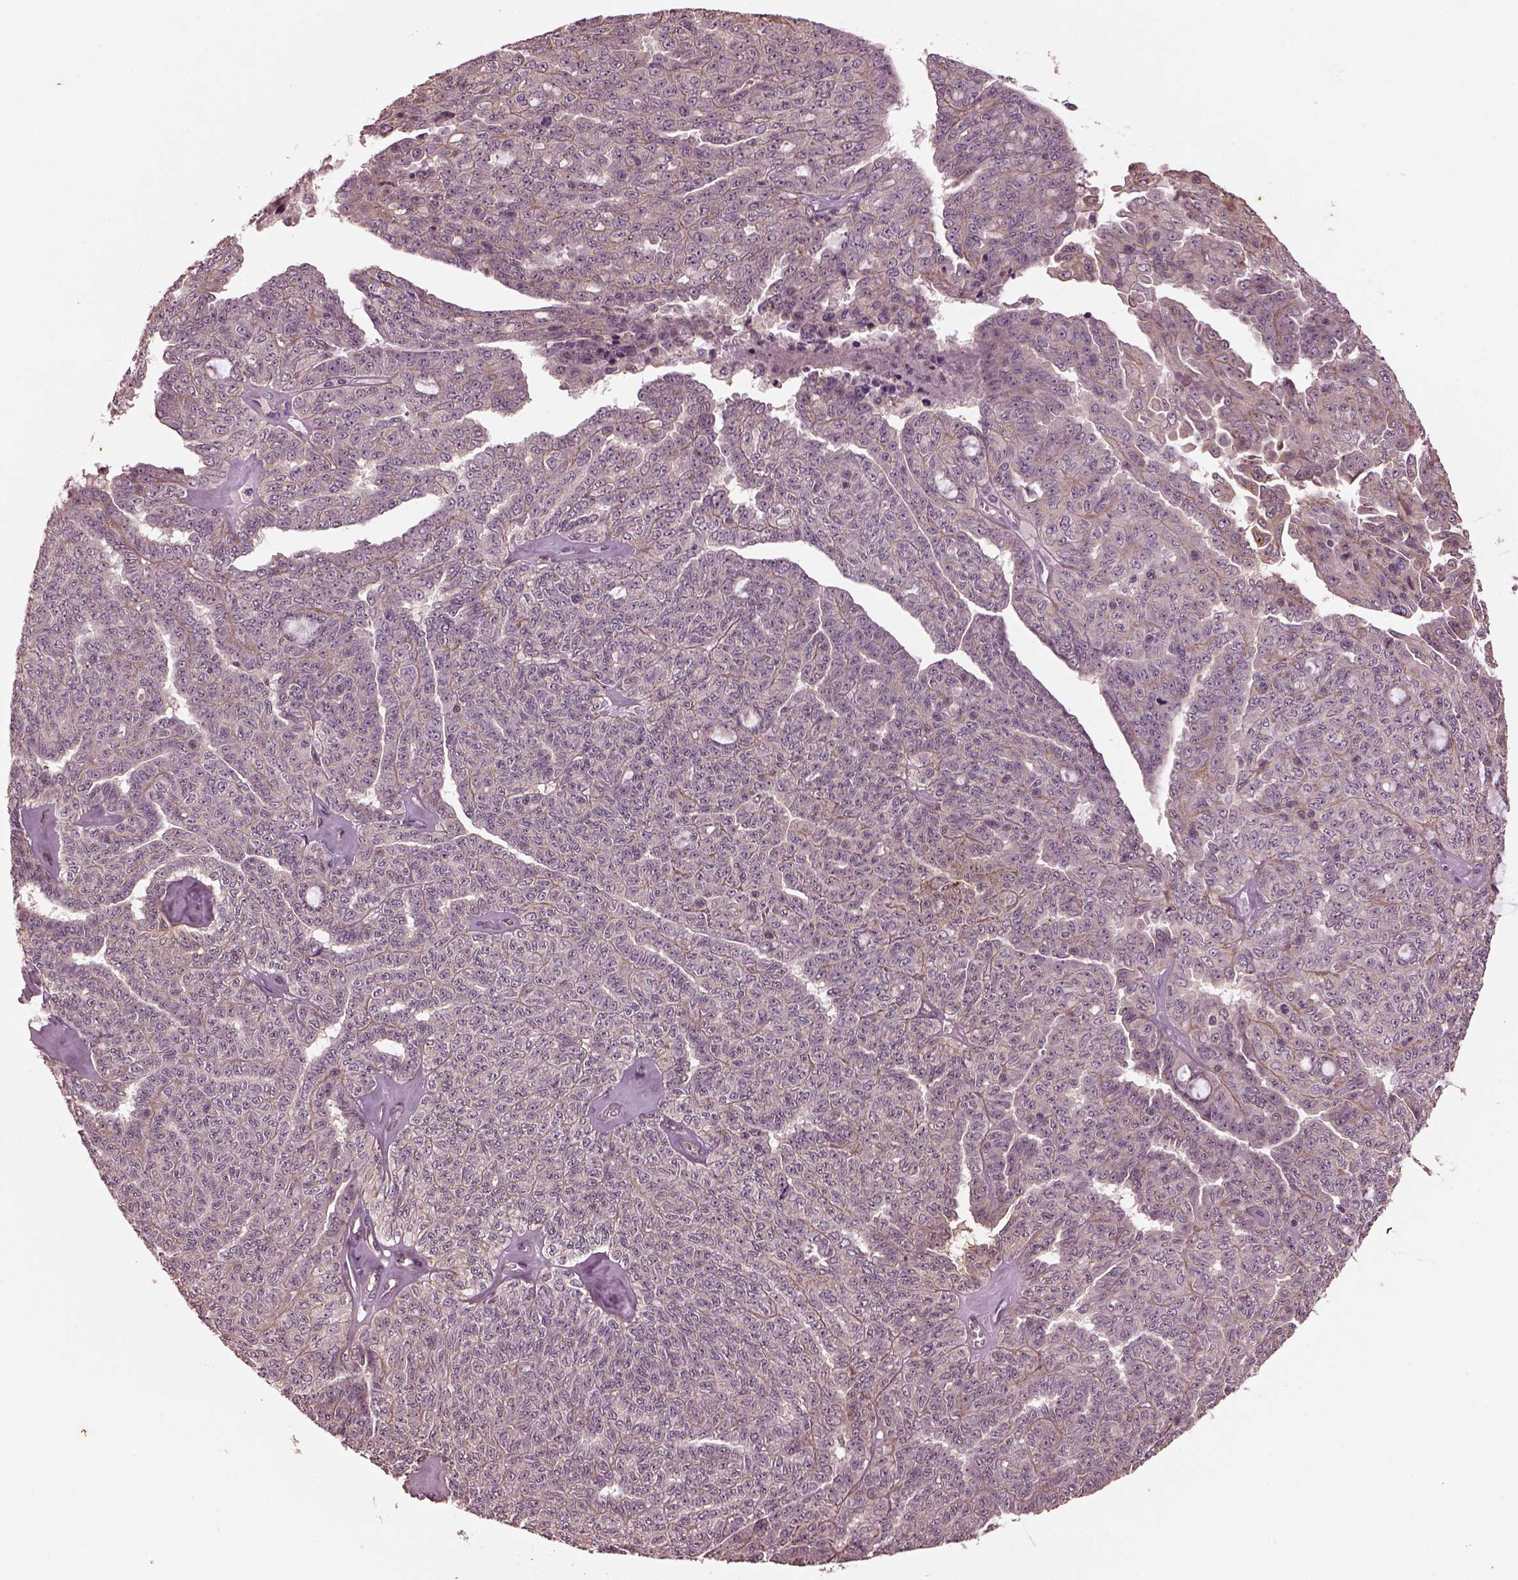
{"staining": {"intensity": "negative", "quantity": "none", "location": "none"}, "tissue": "ovarian cancer", "cell_type": "Tumor cells", "image_type": "cancer", "snomed": [{"axis": "morphology", "description": "Cystadenocarcinoma, serous, NOS"}, {"axis": "topography", "description": "Ovary"}], "caption": "Protein analysis of ovarian cancer exhibits no significant expression in tumor cells. (DAB immunohistochemistry (IHC) visualized using brightfield microscopy, high magnification).", "gene": "GNRH1", "patient": {"sex": "female", "age": 71}}